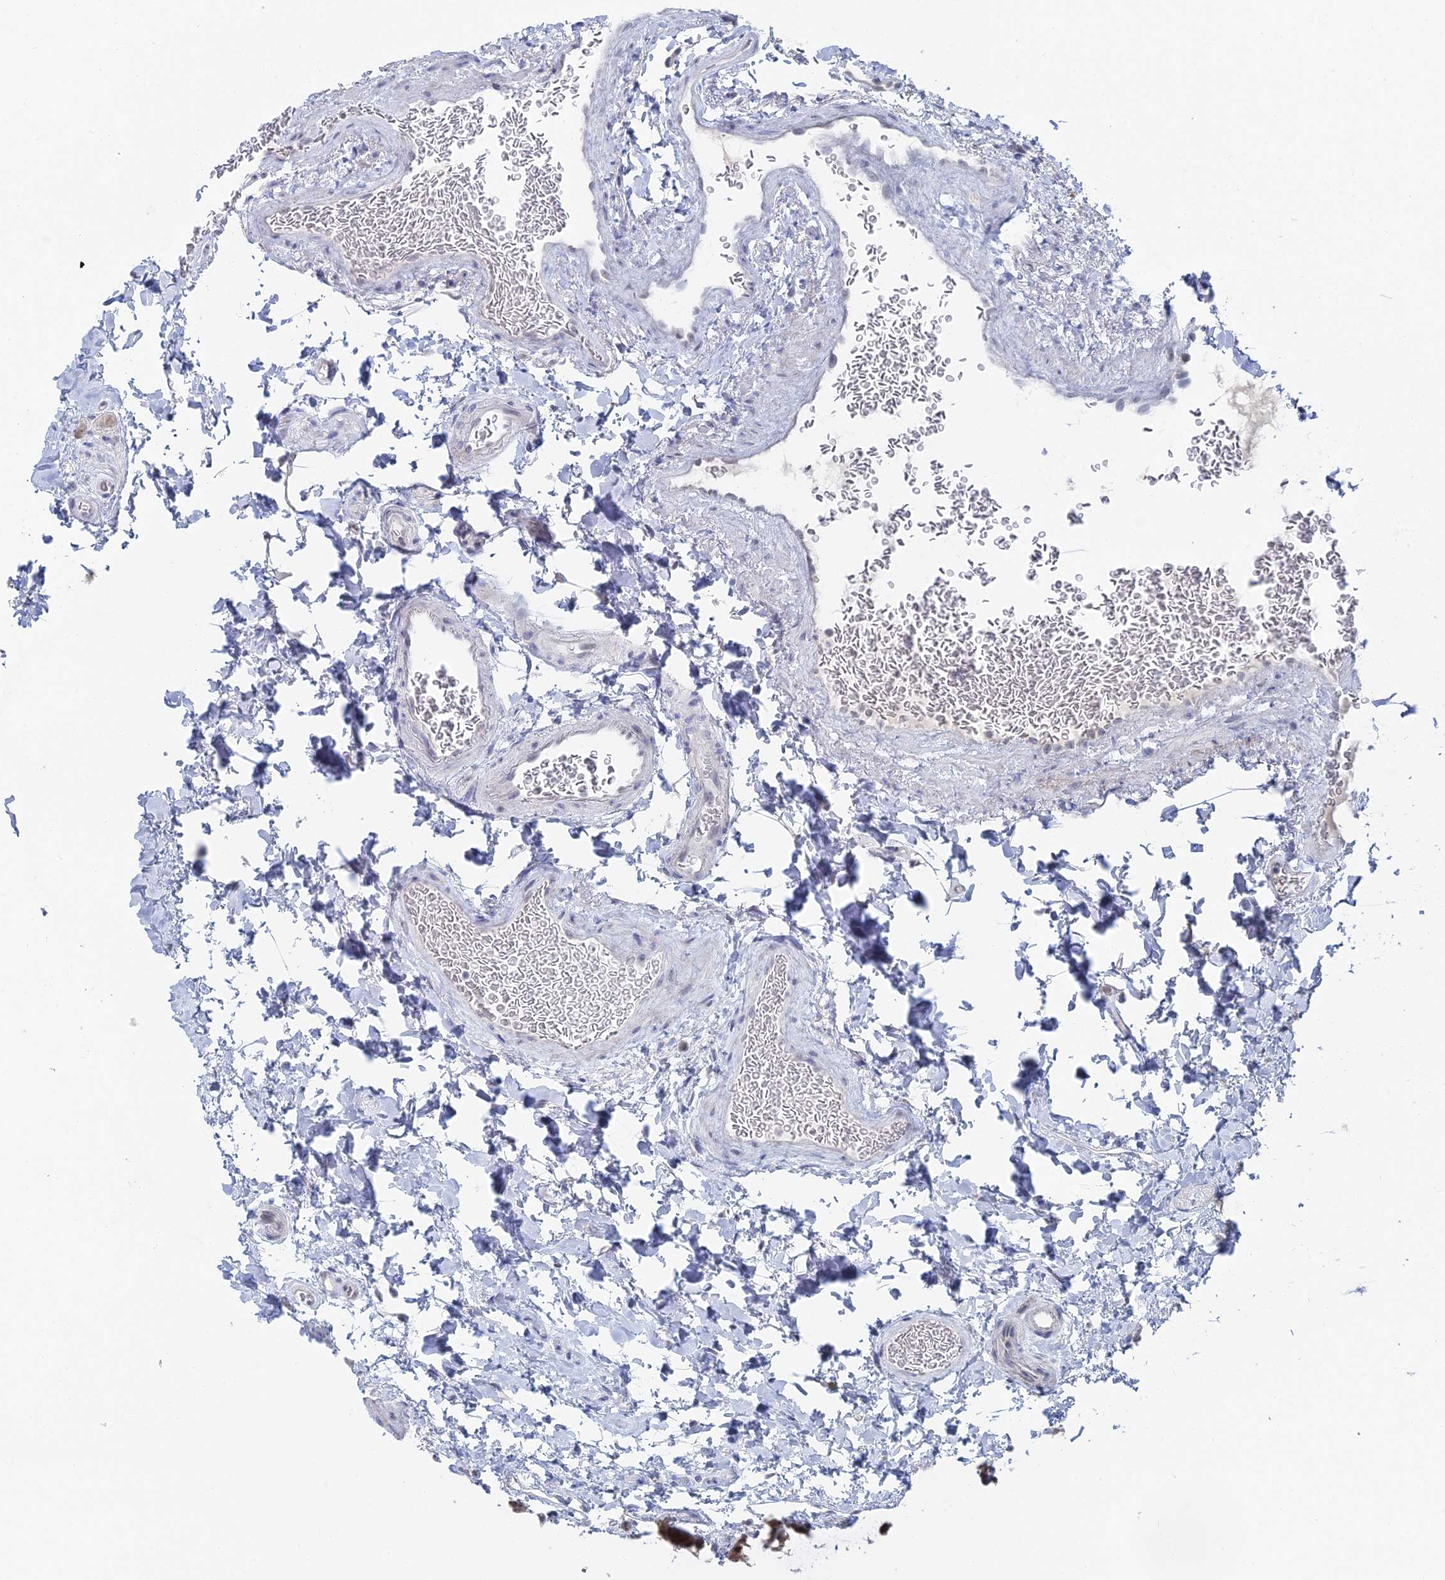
{"staining": {"intensity": "negative", "quantity": "none", "location": "none"}, "tissue": "colon", "cell_type": "Endothelial cells", "image_type": "normal", "snomed": [{"axis": "morphology", "description": "Normal tissue, NOS"}, {"axis": "topography", "description": "Colon"}], "caption": "Endothelial cells are negative for brown protein staining in normal colon. (Brightfield microscopy of DAB (3,3'-diaminobenzidine) IHC at high magnification).", "gene": "THAP4", "patient": {"sex": "female", "age": 82}}